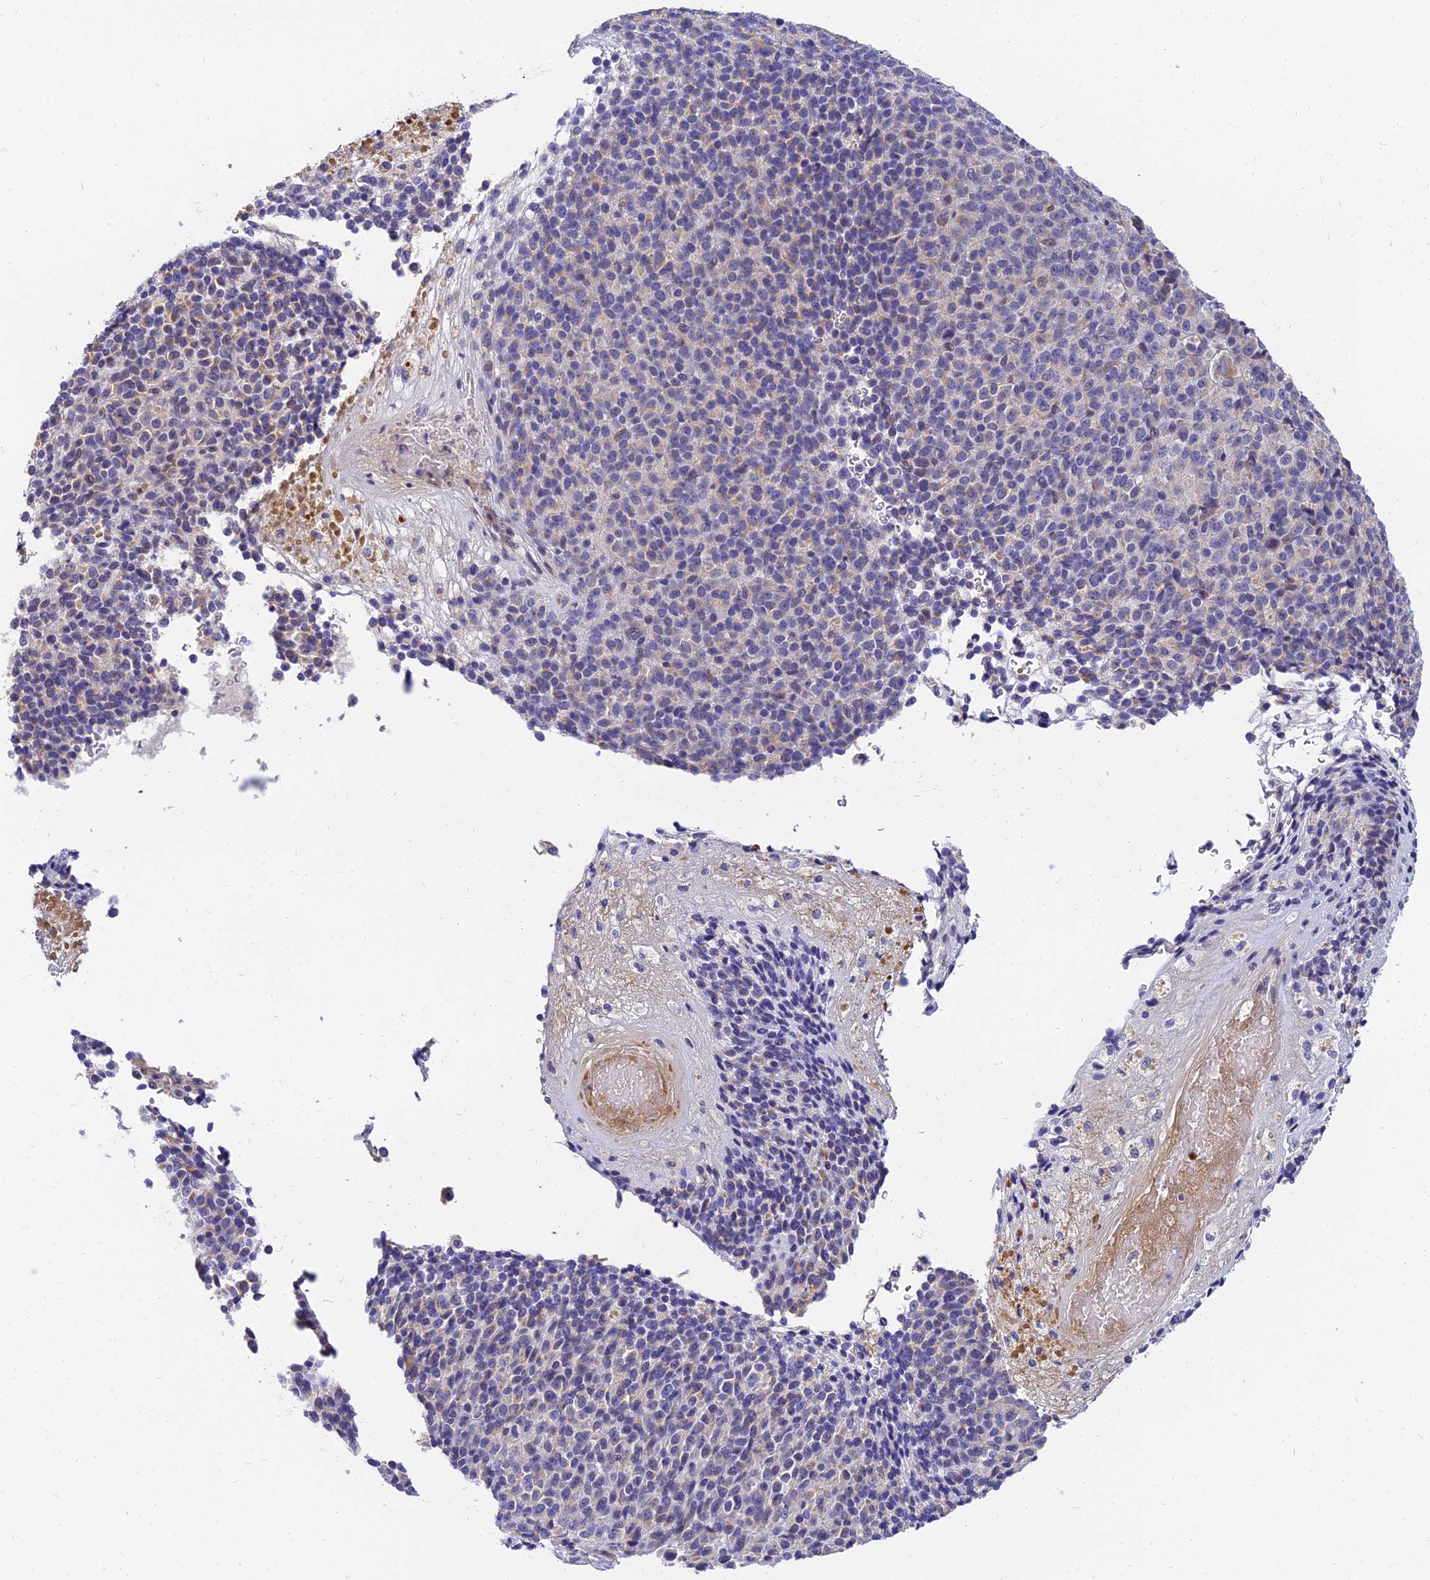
{"staining": {"intensity": "weak", "quantity": "<25%", "location": "cytoplasmic/membranous"}, "tissue": "melanoma", "cell_type": "Tumor cells", "image_type": "cancer", "snomed": [{"axis": "morphology", "description": "Malignant melanoma, Metastatic site"}, {"axis": "topography", "description": "Brain"}], "caption": "Melanoma was stained to show a protein in brown. There is no significant expression in tumor cells.", "gene": "ANKS4B", "patient": {"sex": "female", "age": 56}}